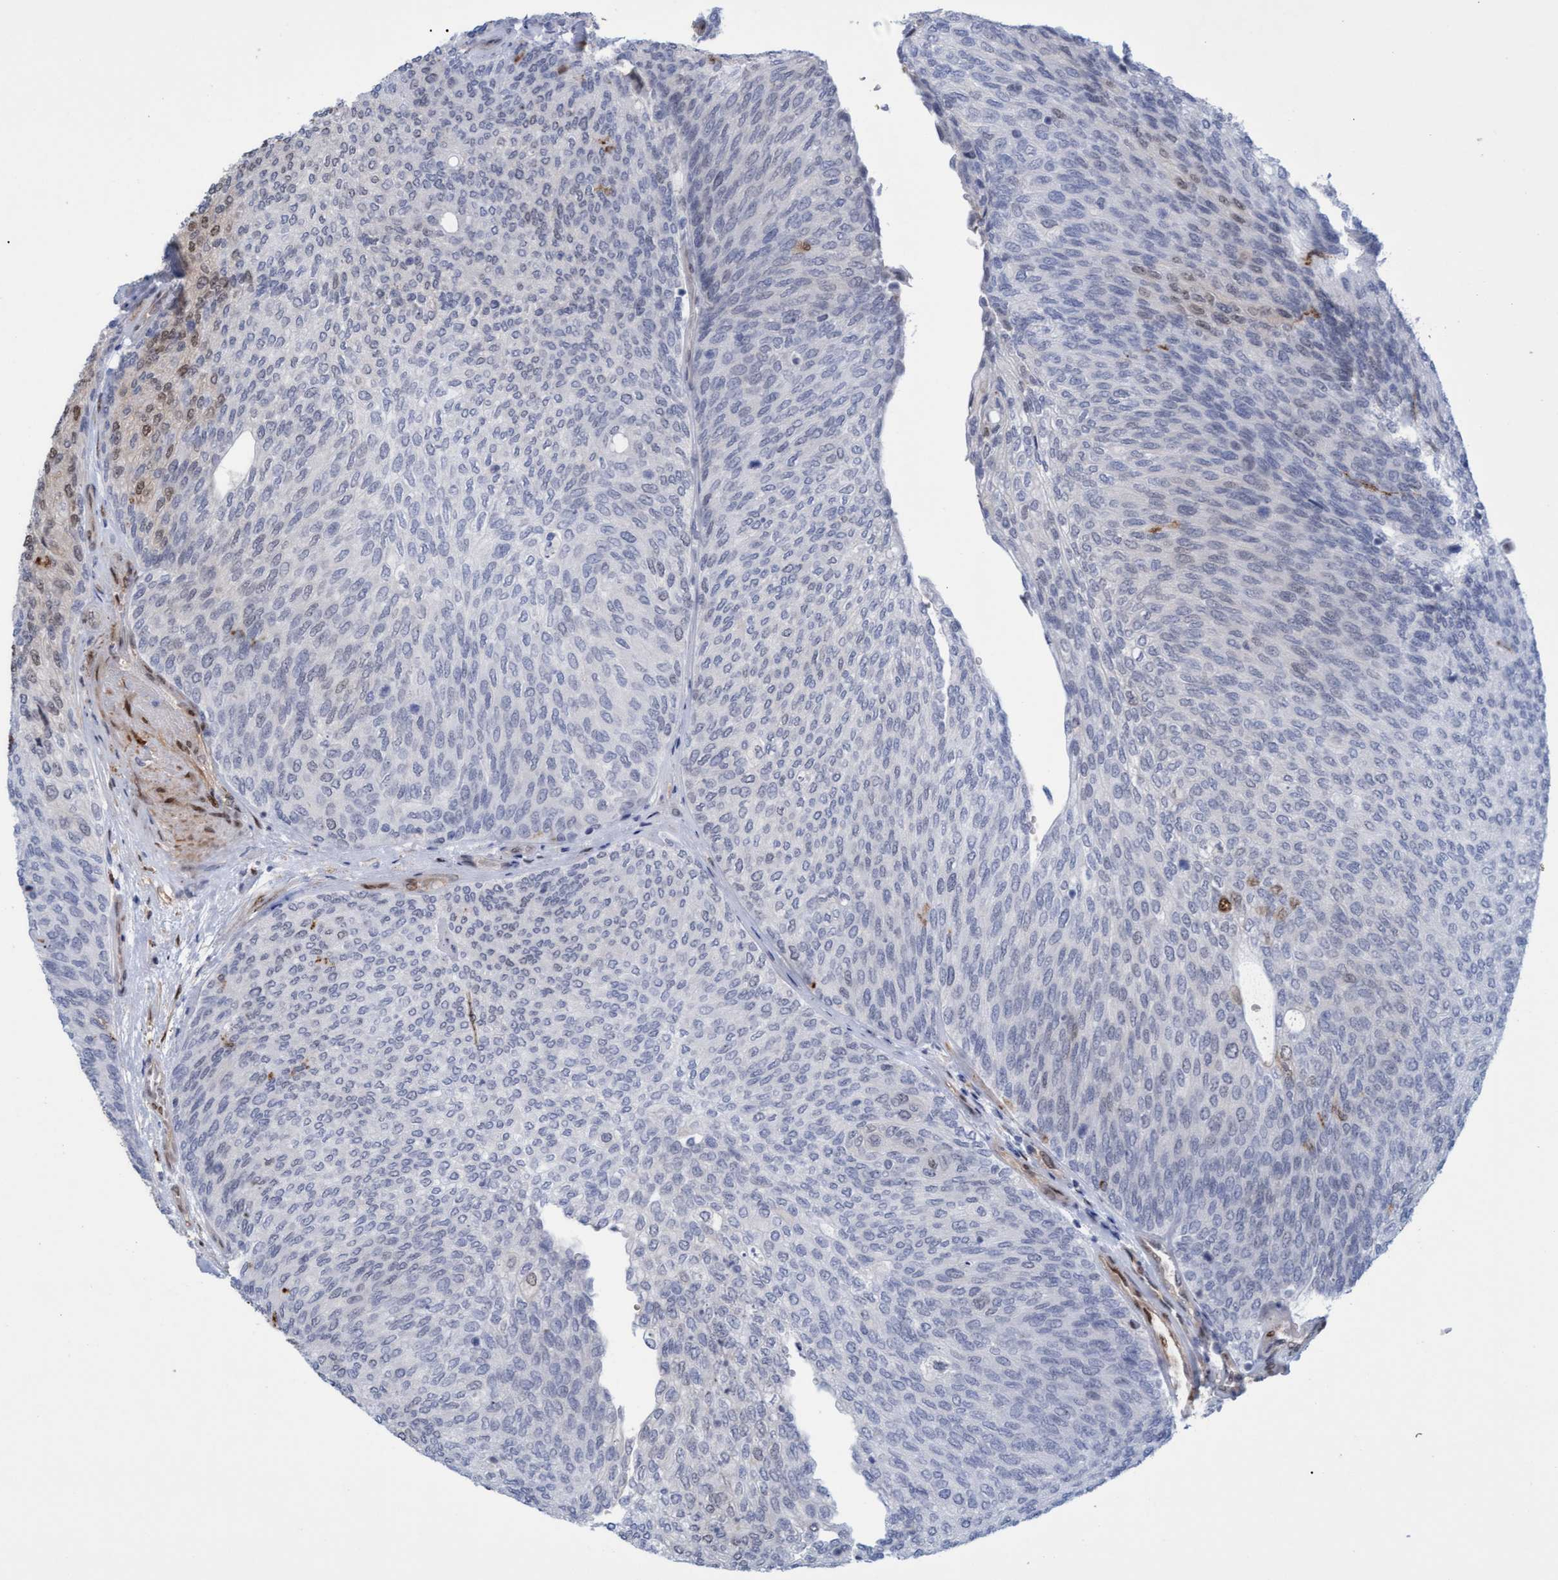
{"staining": {"intensity": "weak", "quantity": "<25%", "location": "nuclear"}, "tissue": "urothelial cancer", "cell_type": "Tumor cells", "image_type": "cancer", "snomed": [{"axis": "morphology", "description": "Urothelial carcinoma, Low grade"}, {"axis": "topography", "description": "Urinary bladder"}], "caption": "Immunohistochemistry of human urothelial carcinoma (low-grade) shows no expression in tumor cells.", "gene": "PINX1", "patient": {"sex": "female", "age": 79}}